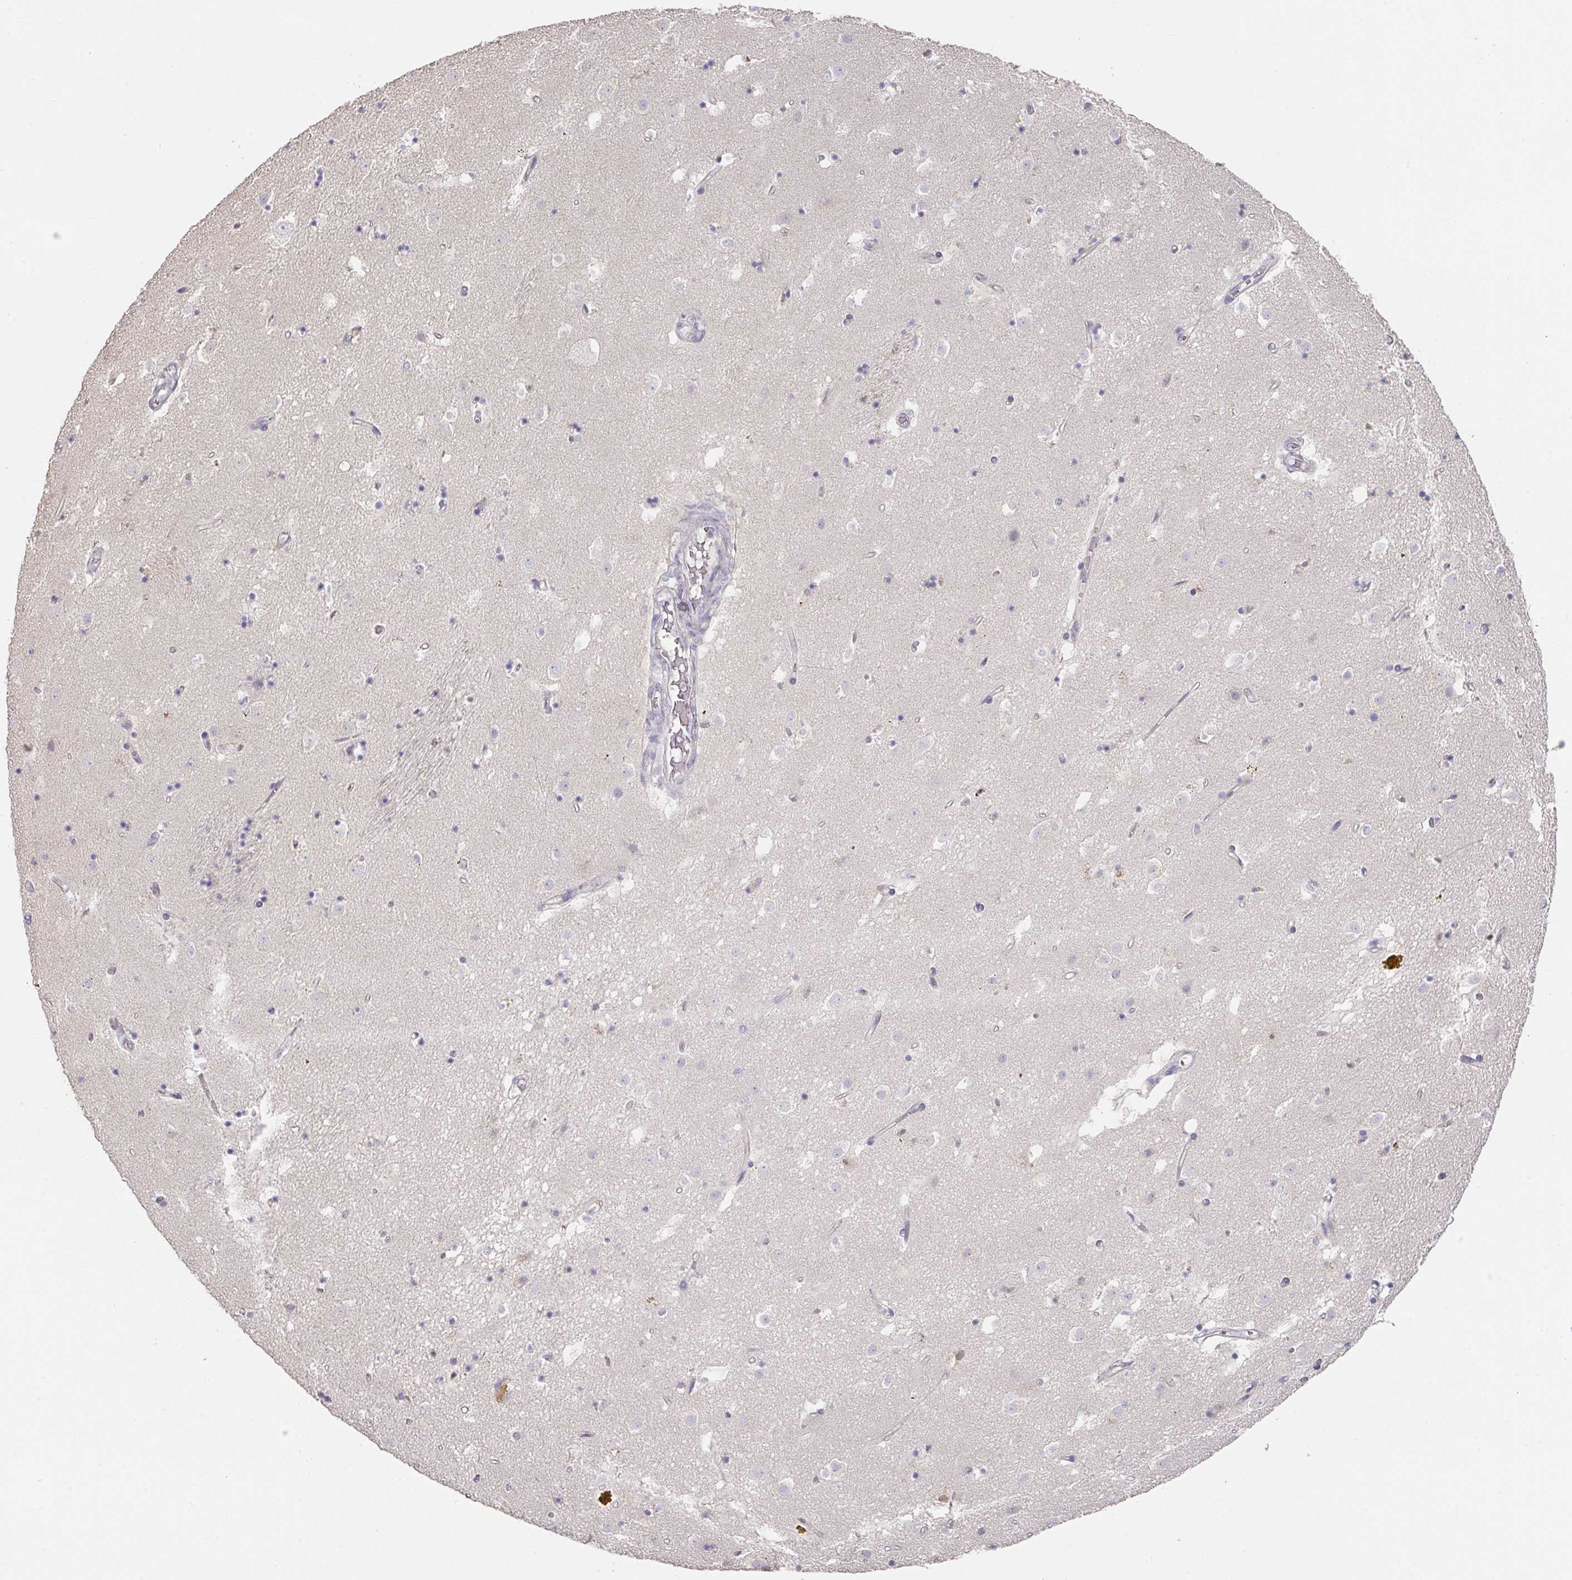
{"staining": {"intensity": "negative", "quantity": "none", "location": "none"}, "tissue": "caudate", "cell_type": "Glial cells", "image_type": "normal", "snomed": [{"axis": "morphology", "description": "Normal tissue, NOS"}, {"axis": "topography", "description": "Lateral ventricle wall"}], "caption": "High magnification brightfield microscopy of unremarkable caudate stained with DAB (brown) and counterstained with hematoxylin (blue): glial cells show no significant positivity. The staining is performed using DAB (3,3'-diaminobenzidine) brown chromogen with nuclei counter-stained in using hematoxylin.", "gene": "FOXN4", "patient": {"sex": "male", "age": 58}}